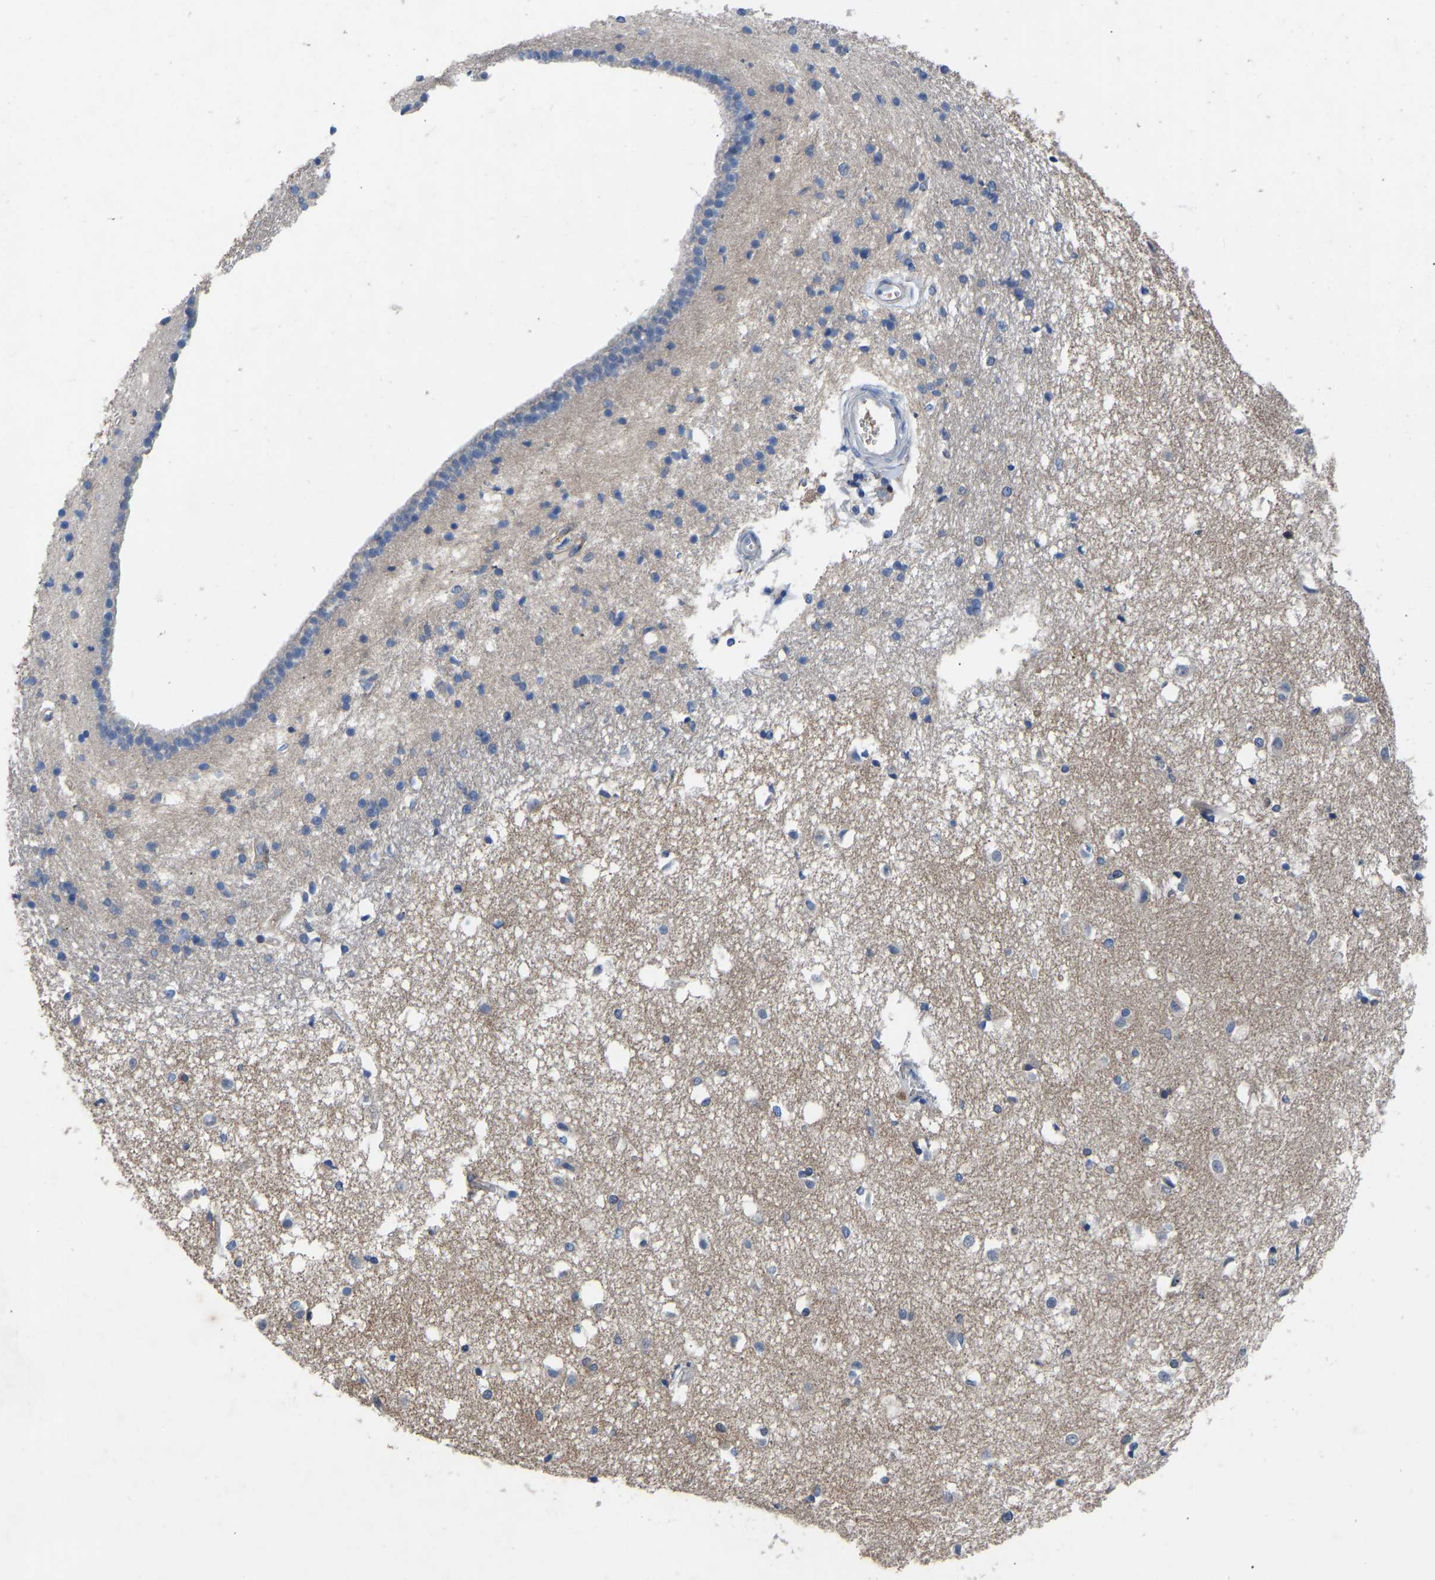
{"staining": {"intensity": "moderate", "quantity": "<25%", "location": "cytoplasmic/membranous"}, "tissue": "caudate", "cell_type": "Glial cells", "image_type": "normal", "snomed": [{"axis": "morphology", "description": "Normal tissue, NOS"}, {"axis": "topography", "description": "Lateral ventricle wall"}], "caption": "The image displays immunohistochemical staining of normal caudate. There is moderate cytoplasmic/membranous staining is identified in approximately <25% of glial cells. (DAB (3,3'-diaminobenzidine) = brown stain, brightfield microscopy at high magnification).", "gene": "RBP1", "patient": {"sex": "male", "age": 45}}